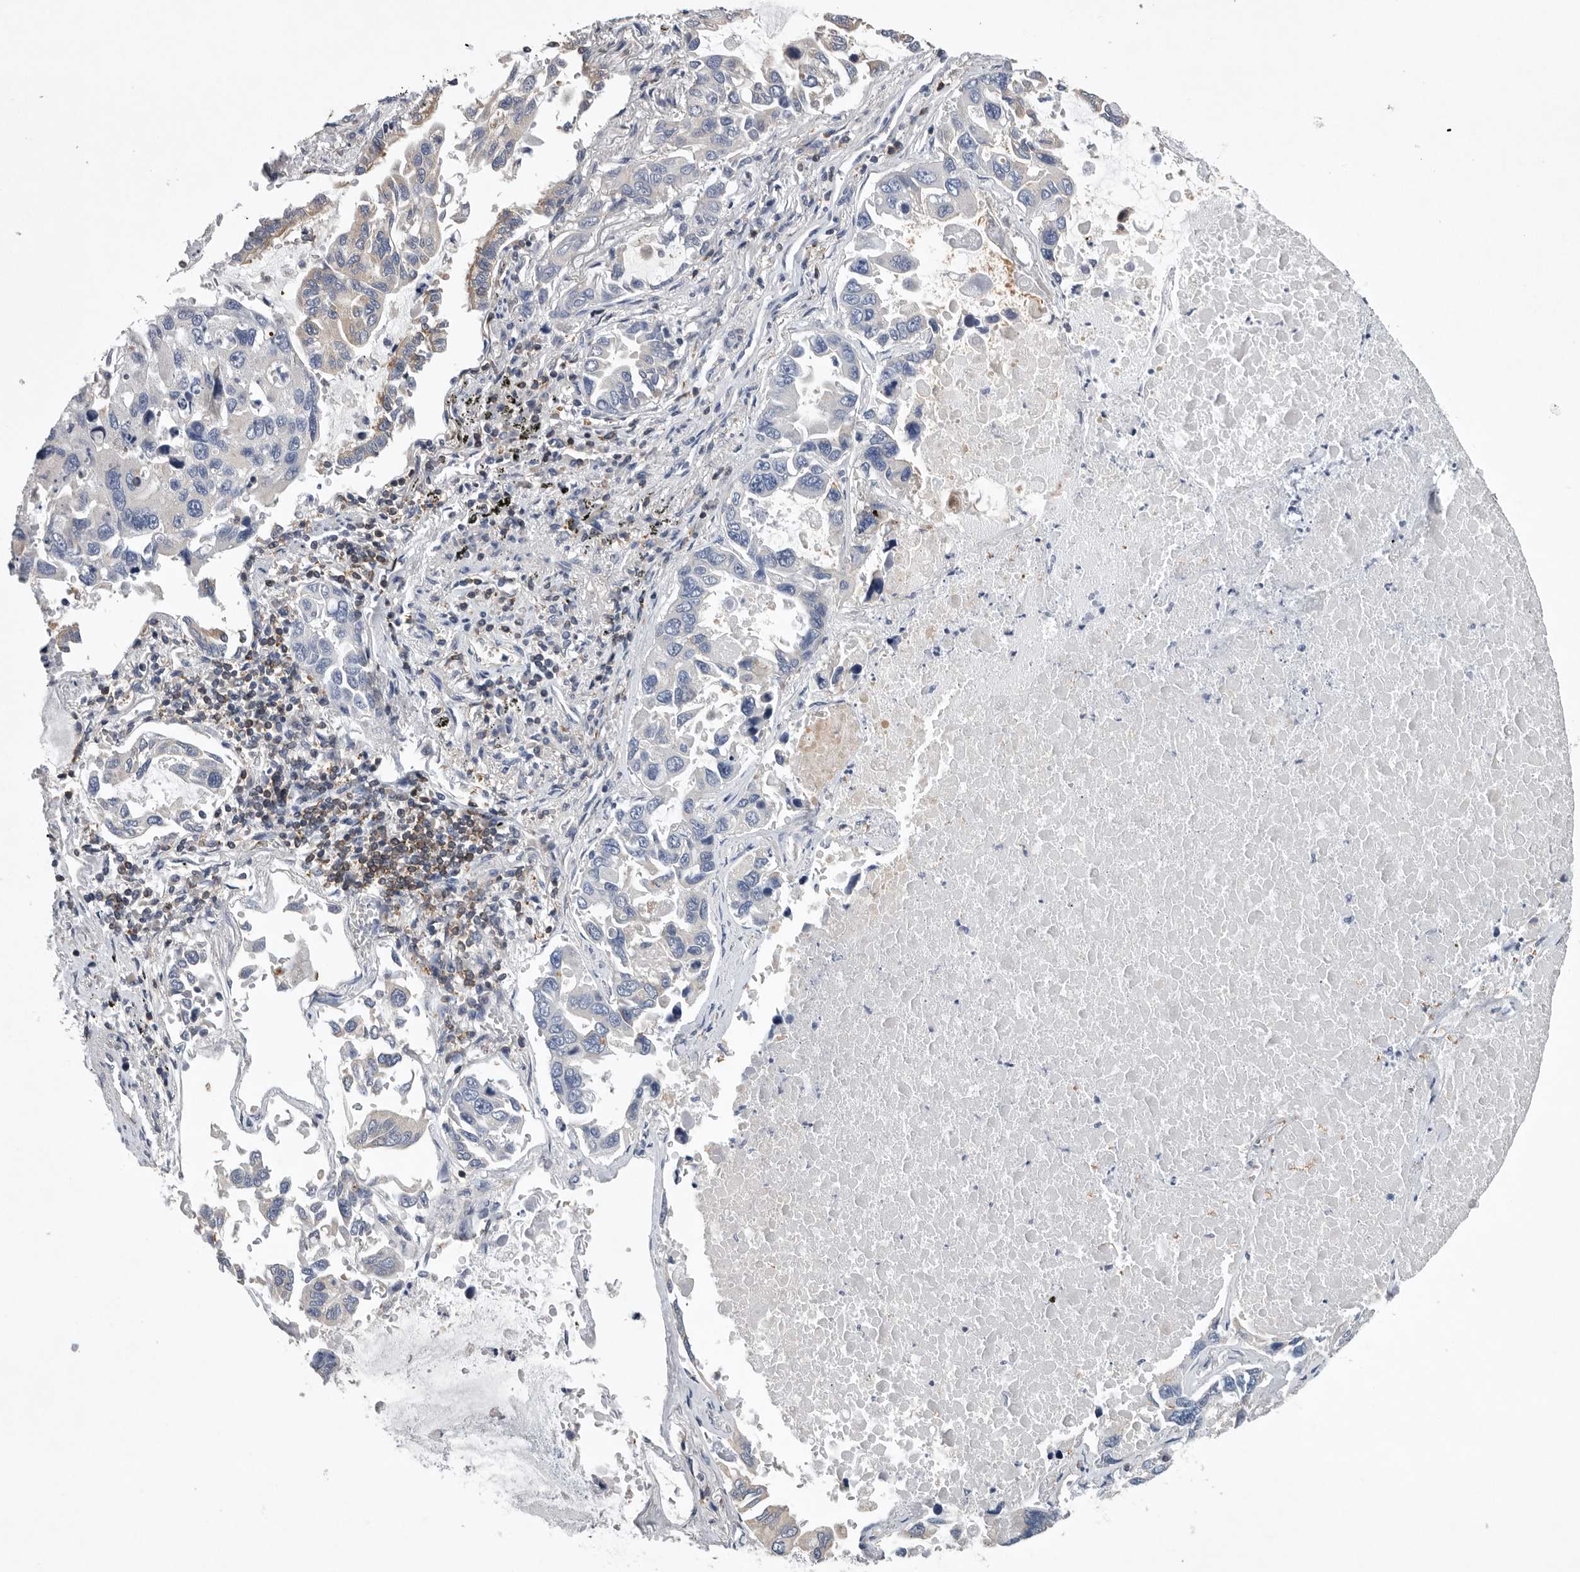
{"staining": {"intensity": "negative", "quantity": "none", "location": "none"}, "tissue": "lung cancer", "cell_type": "Tumor cells", "image_type": "cancer", "snomed": [{"axis": "morphology", "description": "Adenocarcinoma, NOS"}, {"axis": "topography", "description": "Lung"}], "caption": "Tumor cells are negative for protein expression in human lung cancer (adenocarcinoma).", "gene": "PDCD4", "patient": {"sex": "male", "age": 64}}